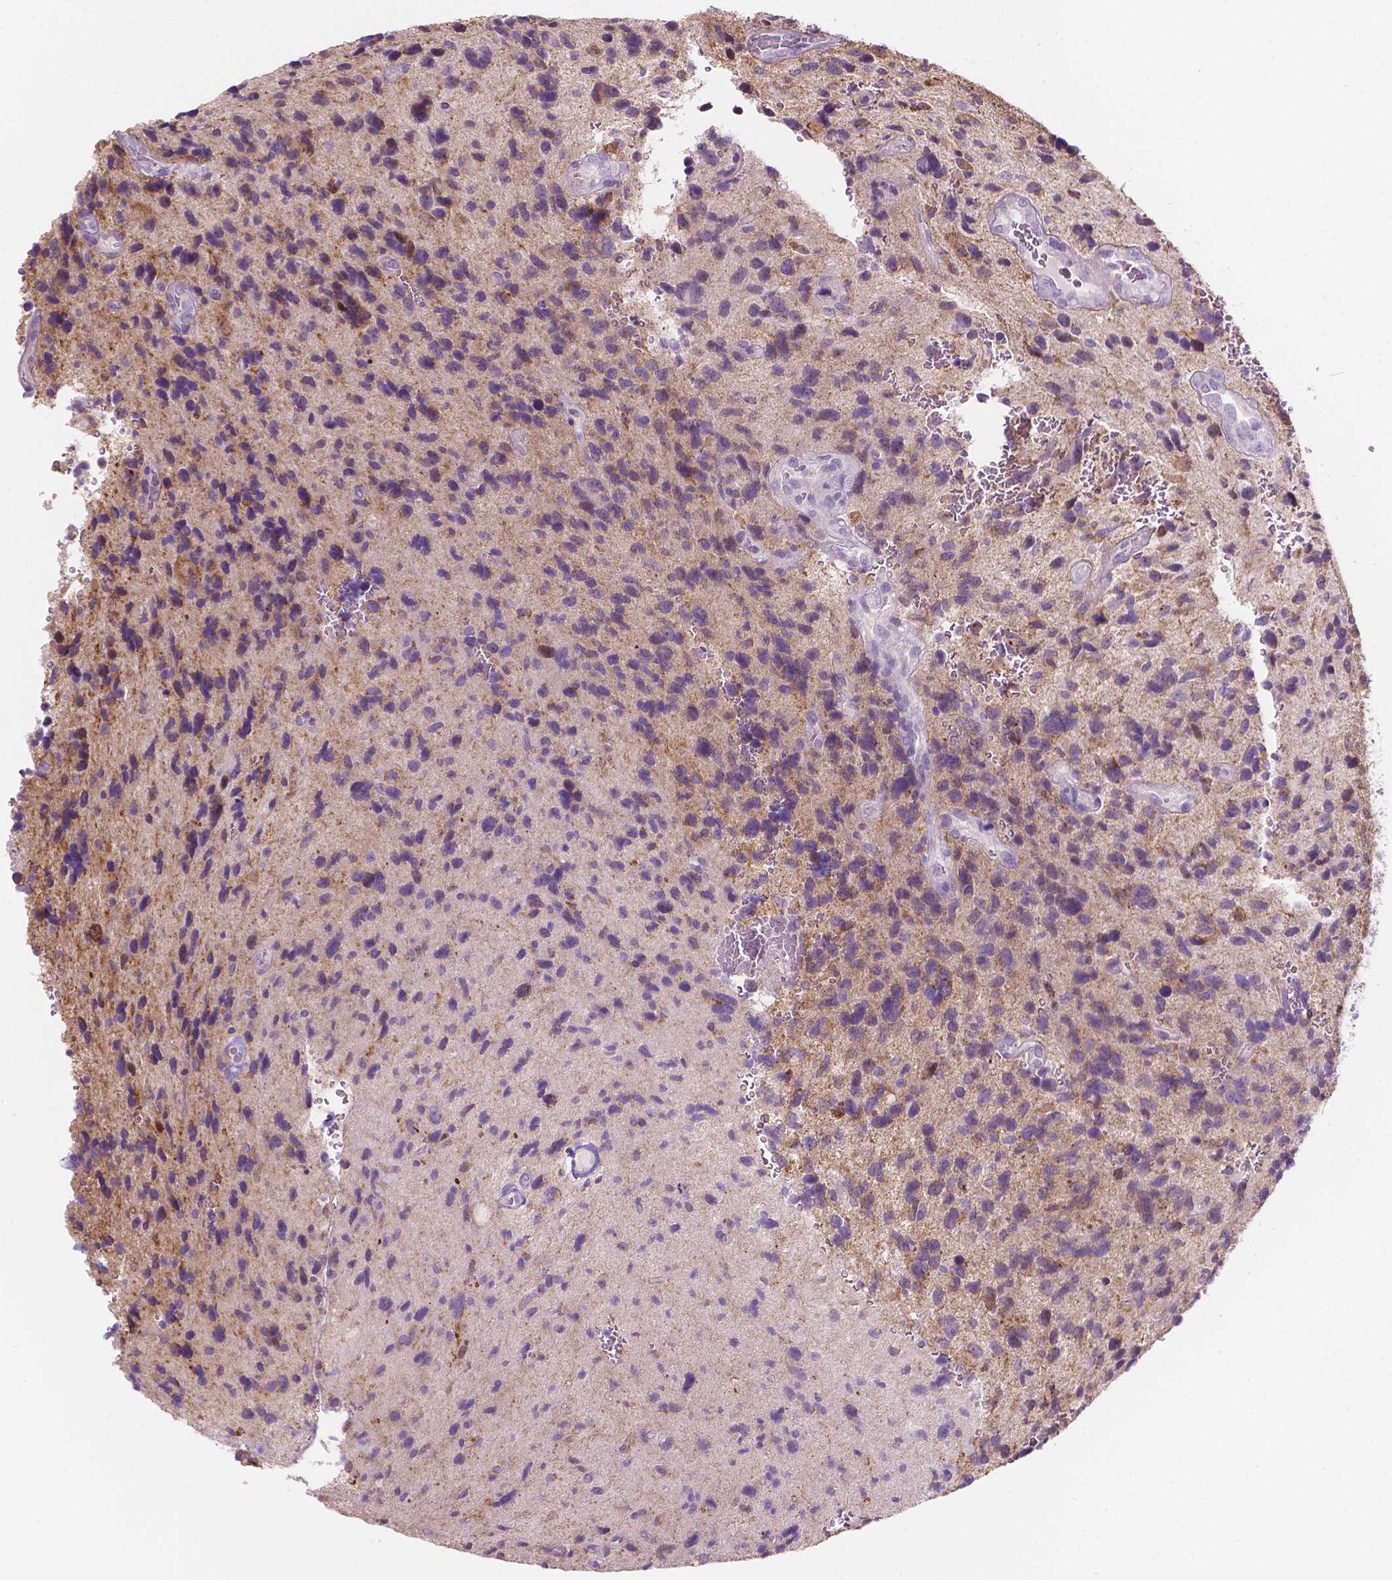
{"staining": {"intensity": "moderate", "quantity": "<25%", "location": "cytoplasmic/membranous"}, "tissue": "glioma", "cell_type": "Tumor cells", "image_type": "cancer", "snomed": [{"axis": "morphology", "description": "Glioma, malignant, NOS"}, {"axis": "morphology", "description": "Glioma, malignant, High grade"}, {"axis": "topography", "description": "Brain"}], "caption": "This image displays immunohistochemistry (IHC) staining of human malignant glioma (high-grade), with low moderate cytoplasmic/membranous expression in approximately <25% of tumor cells.", "gene": "NOS1AP", "patient": {"sex": "female", "age": 71}}